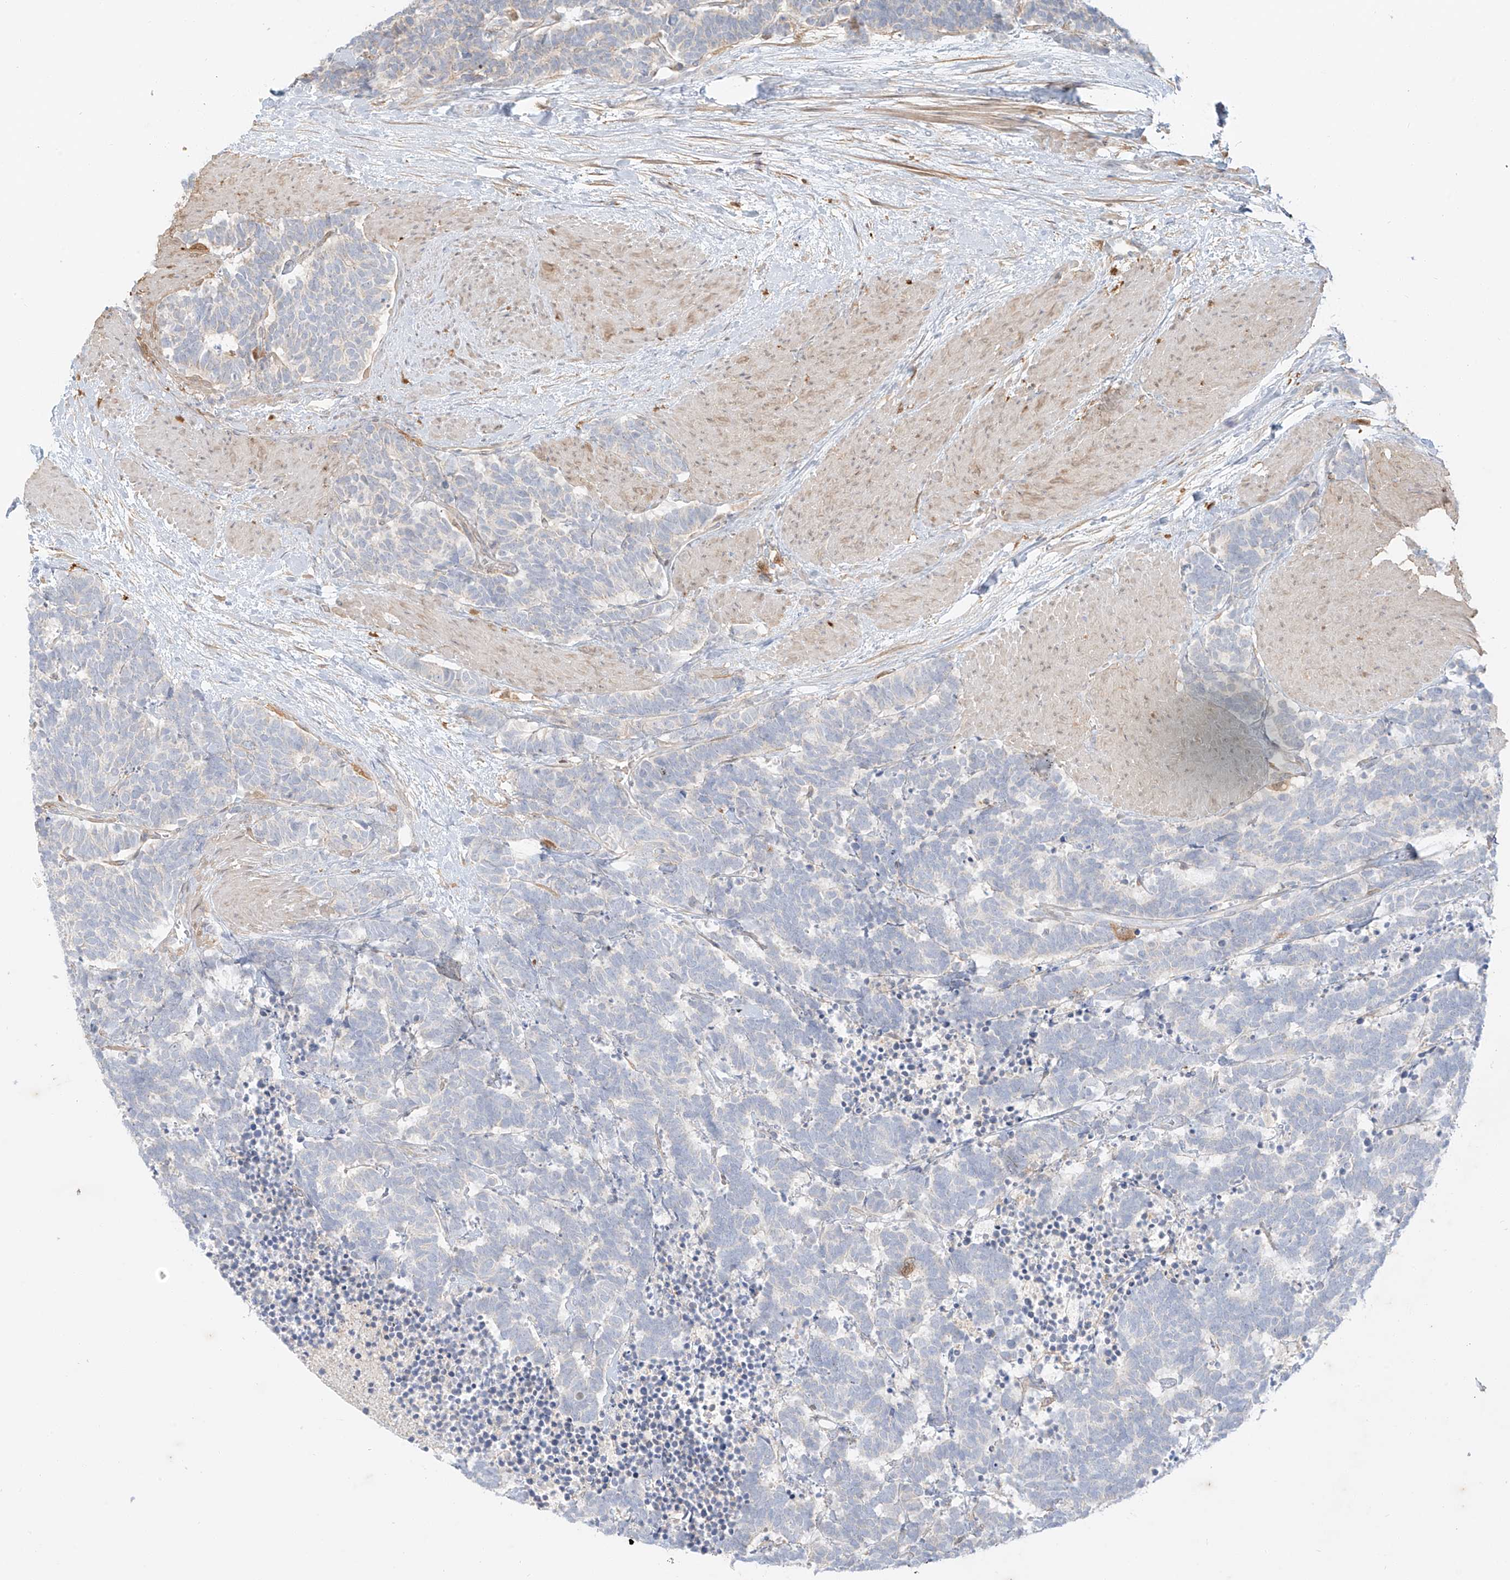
{"staining": {"intensity": "negative", "quantity": "none", "location": "none"}, "tissue": "carcinoid", "cell_type": "Tumor cells", "image_type": "cancer", "snomed": [{"axis": "morphology", "description": "Carcinoma, NOS"}, {"axis": "morphology", "description": "Carcinoid, malignant, NOS"}, {"axis": "topography", "description": "Urinary bladder"}], "caption": "Tumor cells are negative for brown protein staining in carcinoid (malignant).", "gene": "UPK1B", "patient": {"sex": "male", "age": 57}}